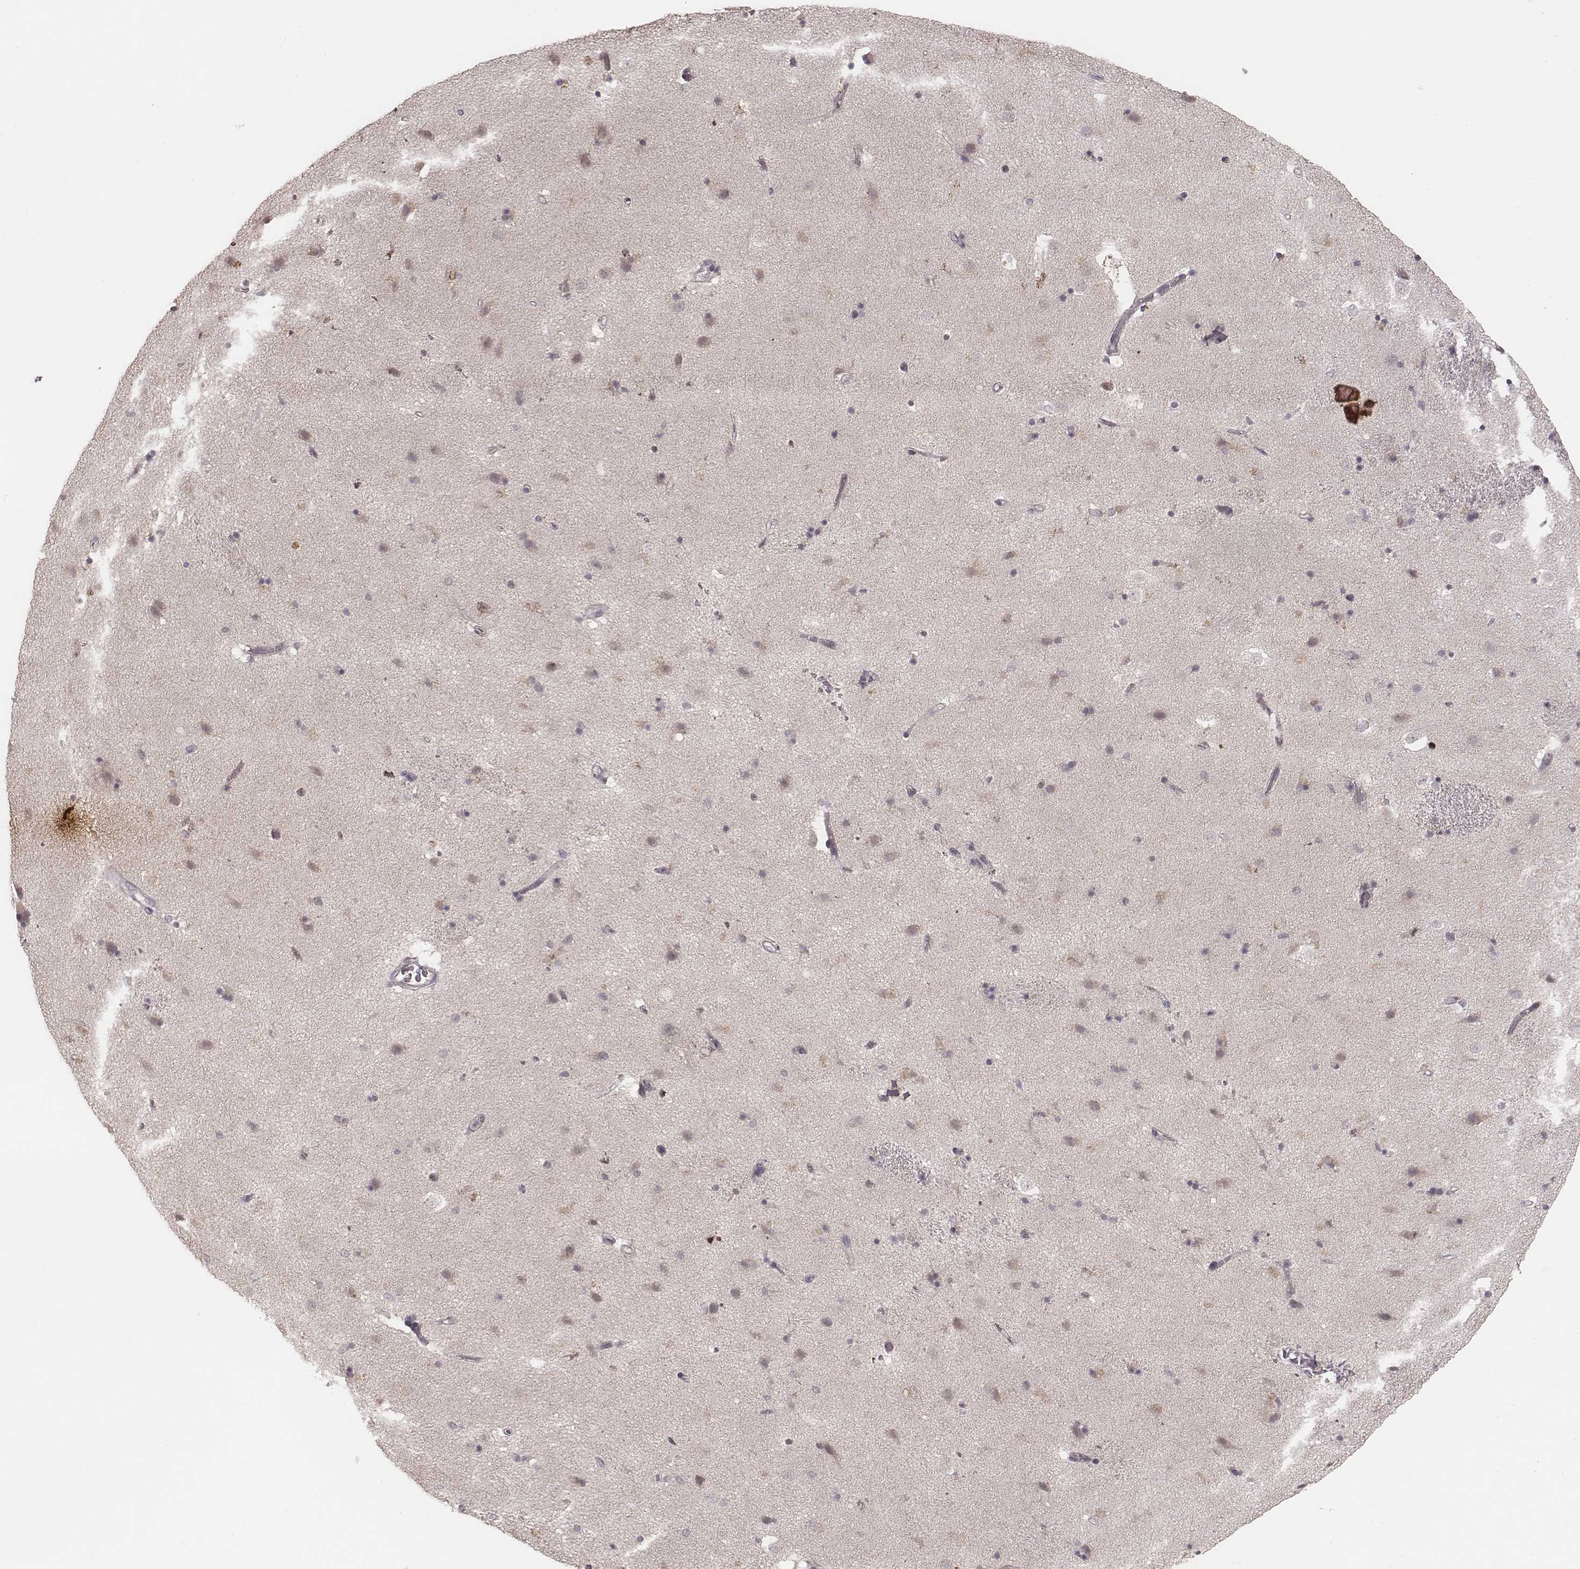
{"staining": {"intensity": "negative", "quantity": "none", "location": "none"}, "tissue": "caudate", "cell_type": "Glial cells", "image_type": "normal", "snomed": [{"axis": "morphology", "description": "Normal tissue, NOS"}, {"axis": "topography", "description": "Lateral ventricle wall"}], "caption": "Human caudate stained for a protein using immunohistochemistry (IHC) demonstrates no positivity in glial cells.", "gene": "LY6K", "patient": {"sex": "female", "age": 71}}